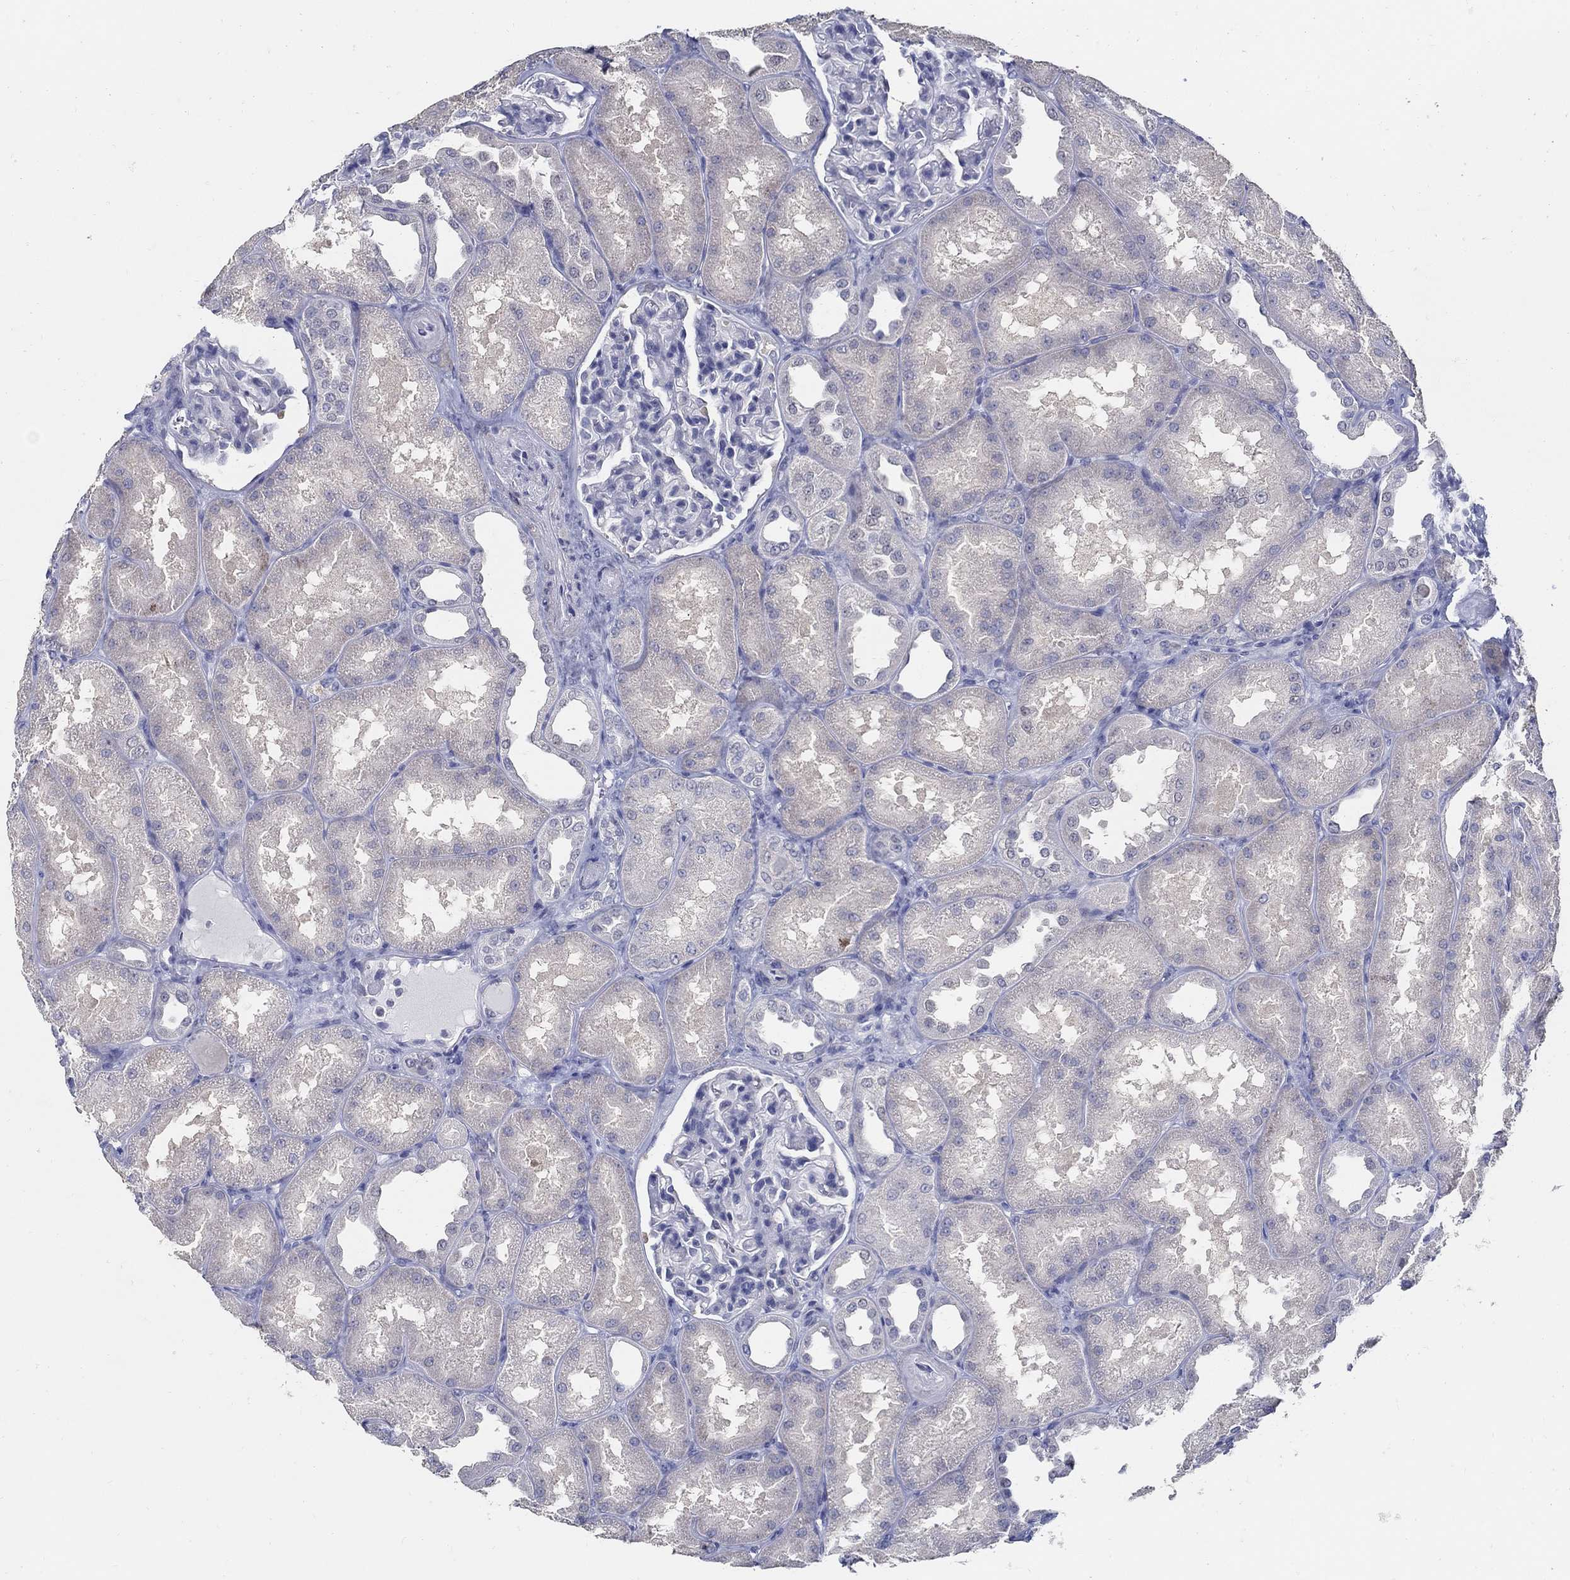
{"staining": {"intensity": "negative", "quantity": "none", "location": "none"}, "tissue": "kidney", "cell_type": "Cells in glomeruli", "image_type": "normal", "snomed": [{"axis": "morphology", "description": "Normal tissue, NOS"}, {"axis": "topography", "description": "Kidney"}], "caption": "An immunohistochemistry micrograph of benign kidney is shown. There is no staining in cells in glomeruli of kidney.", "gene": "USP29", "patient": {"sex": "male", "age": 61}}